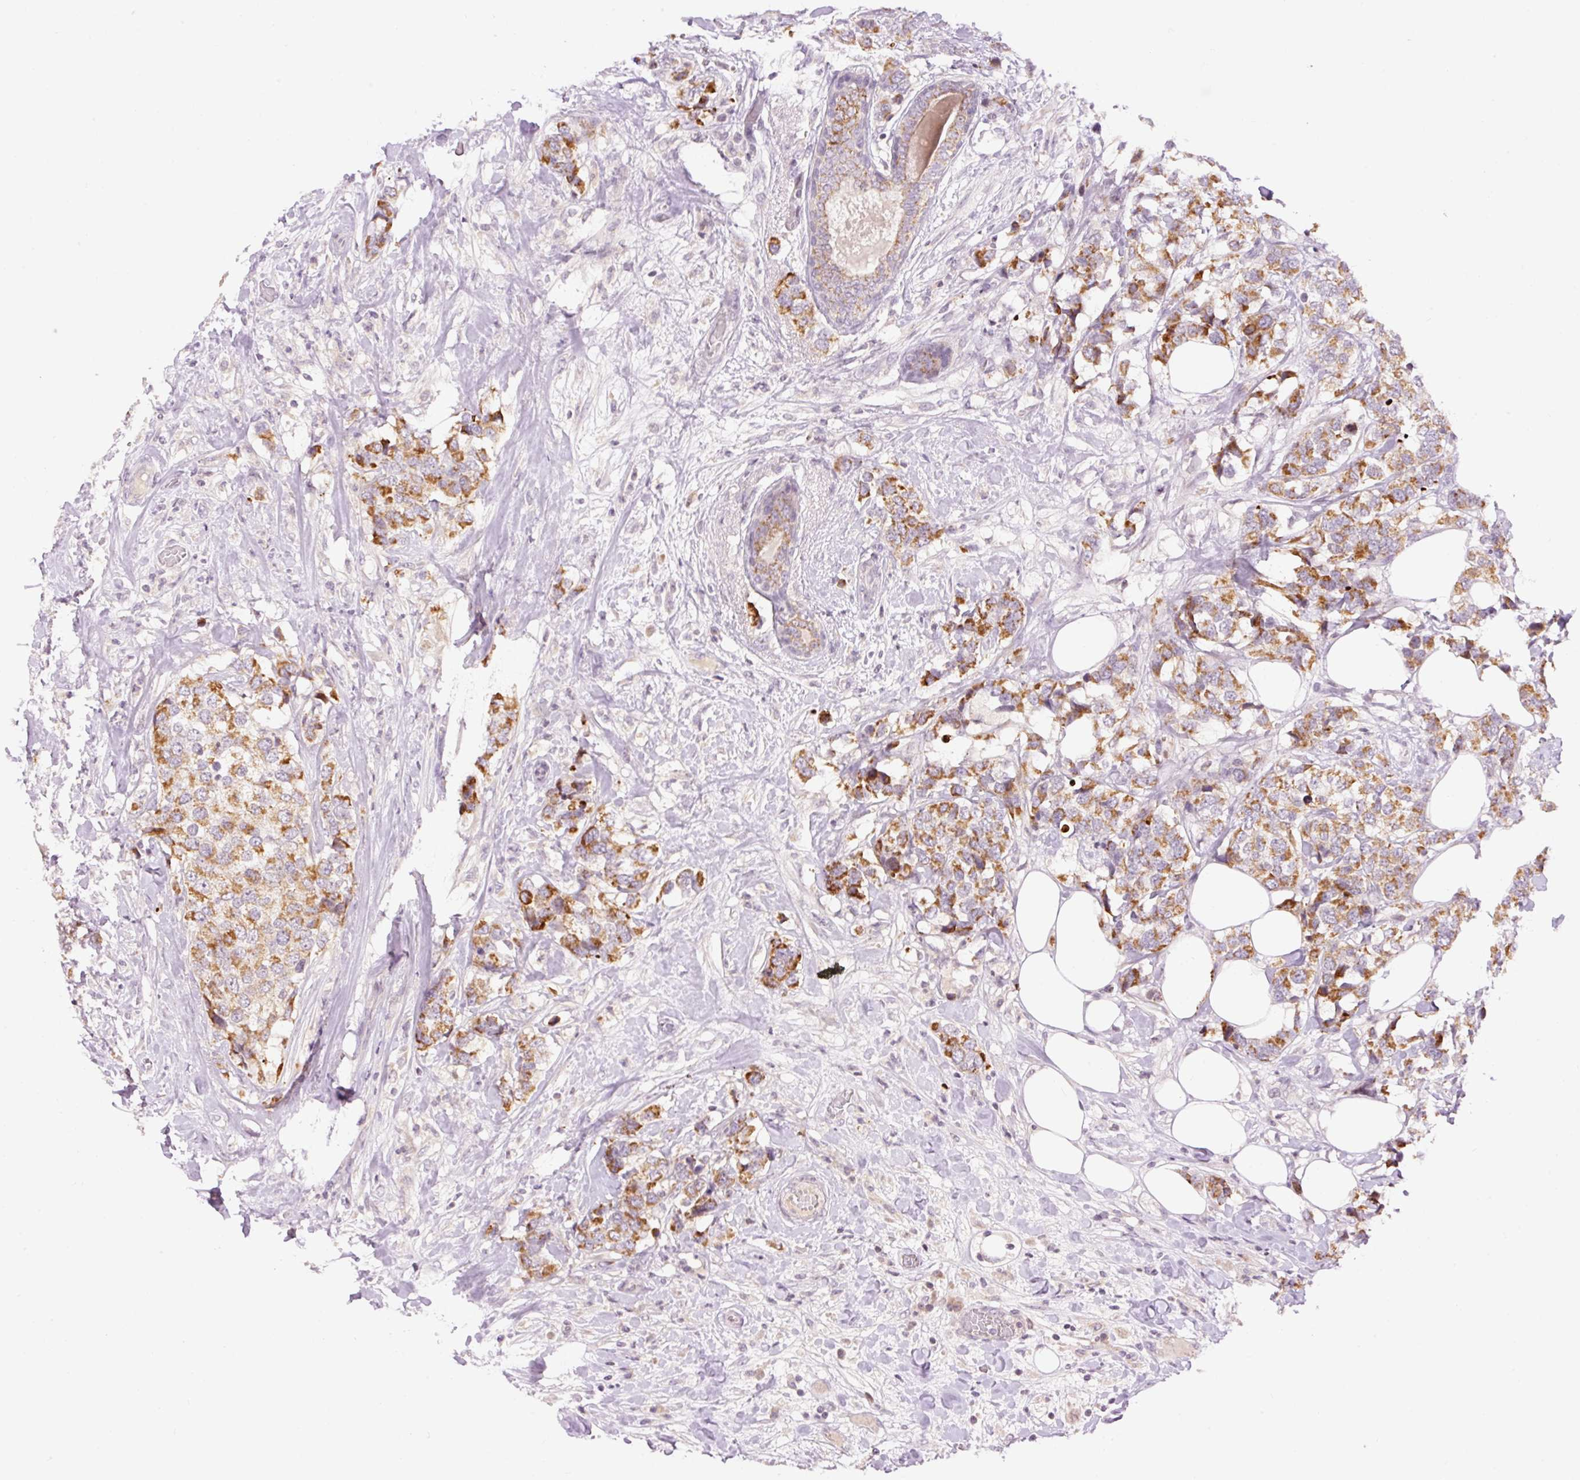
{"staining": {"intensity": "moderate", "quantity": ">75%", "location": "cytoplasmic/membranous"}, "tissue": "breast cancer", "cell_type": "Tumor cells", "image_type": "cancer", "snomed": [{"axis": "morphology", "description": "Lobular carcinoma"}, {"axis": "topography", "description": "Breast"}], "caption": "IHC of human breast lobular carcinoma shows medium levels of moderate cytoplasmic/membranous staining in approximately >75% of tumor cells.", "gene": "ABHD11", "patient": {"sex": "female", "age": 59}}